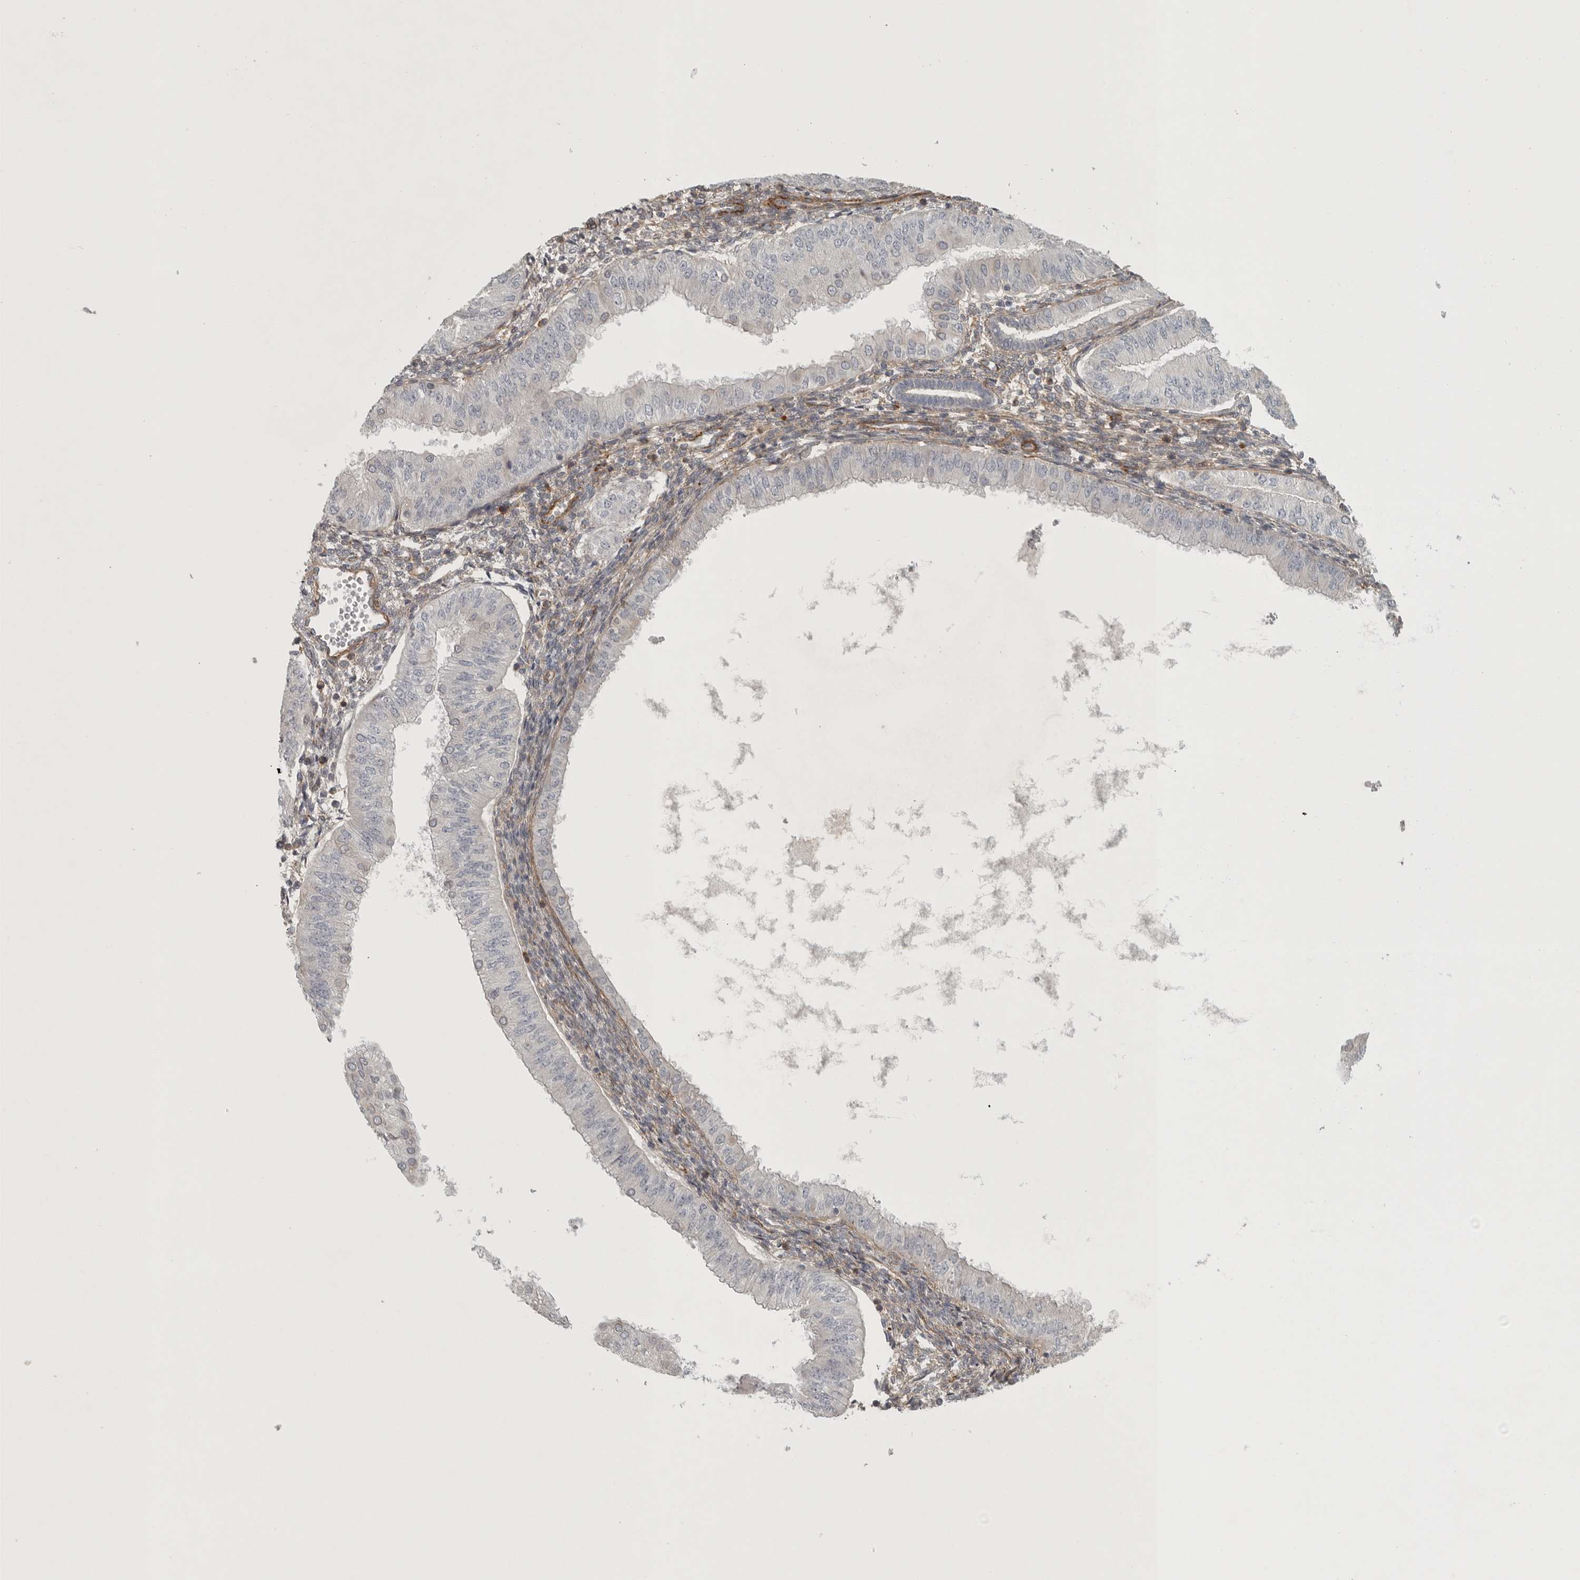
{"staining": {"intensity": "negative", "quantity": "none", "location": "none"}, "tissue": "endometrial cancer", "cell_type": "Tumor cells", "image_type": "cancer", "snomed": [{"axis": "morphology", "description": "Normal tissue, NOS"}, {"axis": "morphology", "description": "Adenocarcinoma, NOS"}, {"axis": "topography", "description": "Endometrium"}], "caption": "Endometrial adenocarcinoma was stained to show a protein in brown. There is no significant positivity in tumor cells. The staining was performed using DAB to visualize the protein expression in brown, while the nuclei were stained in blue with hematoxylin (Magnification: 20x).", "gene": "LONRF1", "patient": {"sex": "female", "age": 53}}